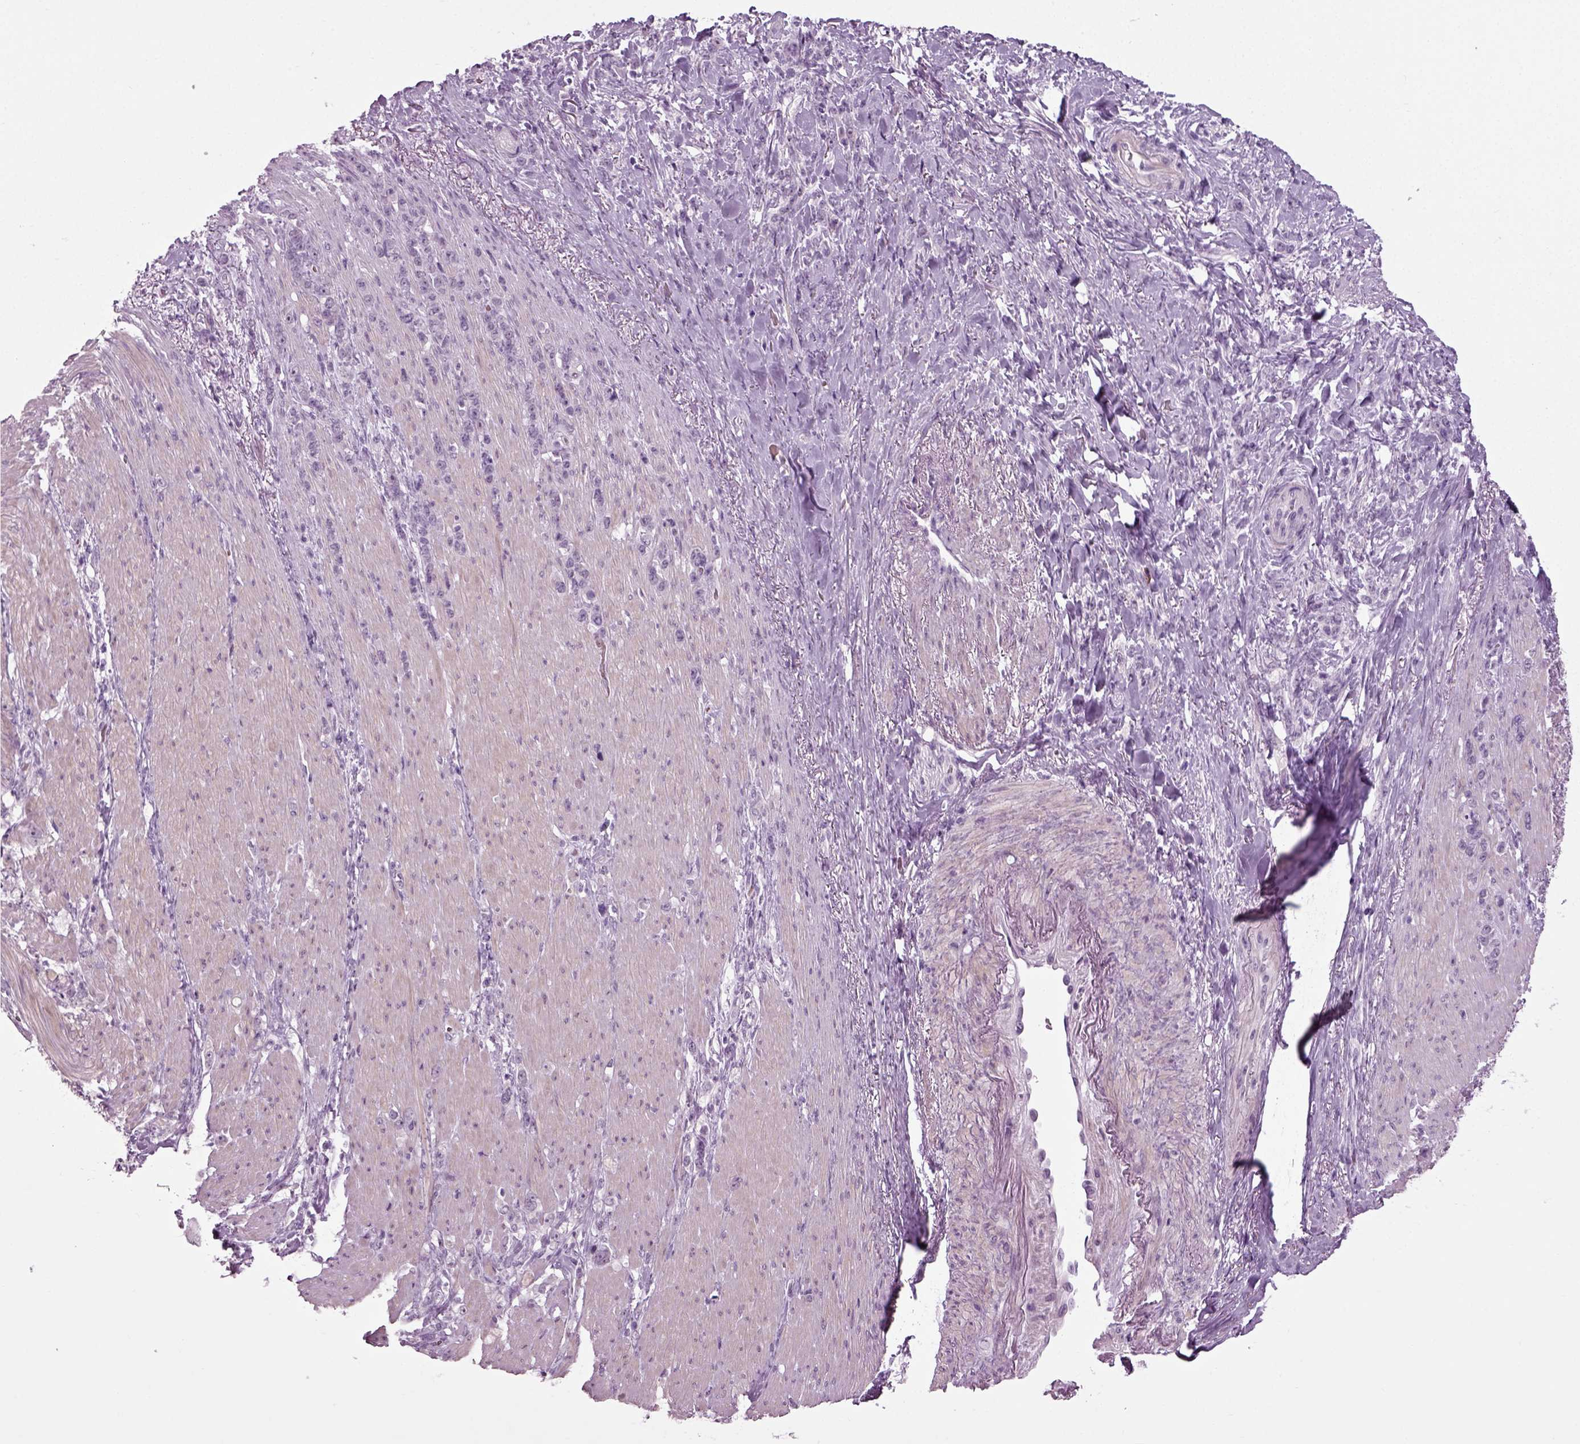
{"staining": {"intensity": "negative", "quantity": "none", "location": "none"}, "tissue": "stomach cancer", "cell_type": "Tumor cells", "image_type": "cancer", "snomed": [{"axis": "morphology", "description": "Adenocarcinoma, NOS"}, {"axis": "topography", "description": "Stomach, lower"}], "caption": "High power microscopy photomicrograph of an immunohistochemistry (IHC) histopathology image of stomach adenocarcinoma, revealing no significant expression in tumor cells.", "gene": "ZC2HC1C", "patient": {"sex": "male", "age": 88}}